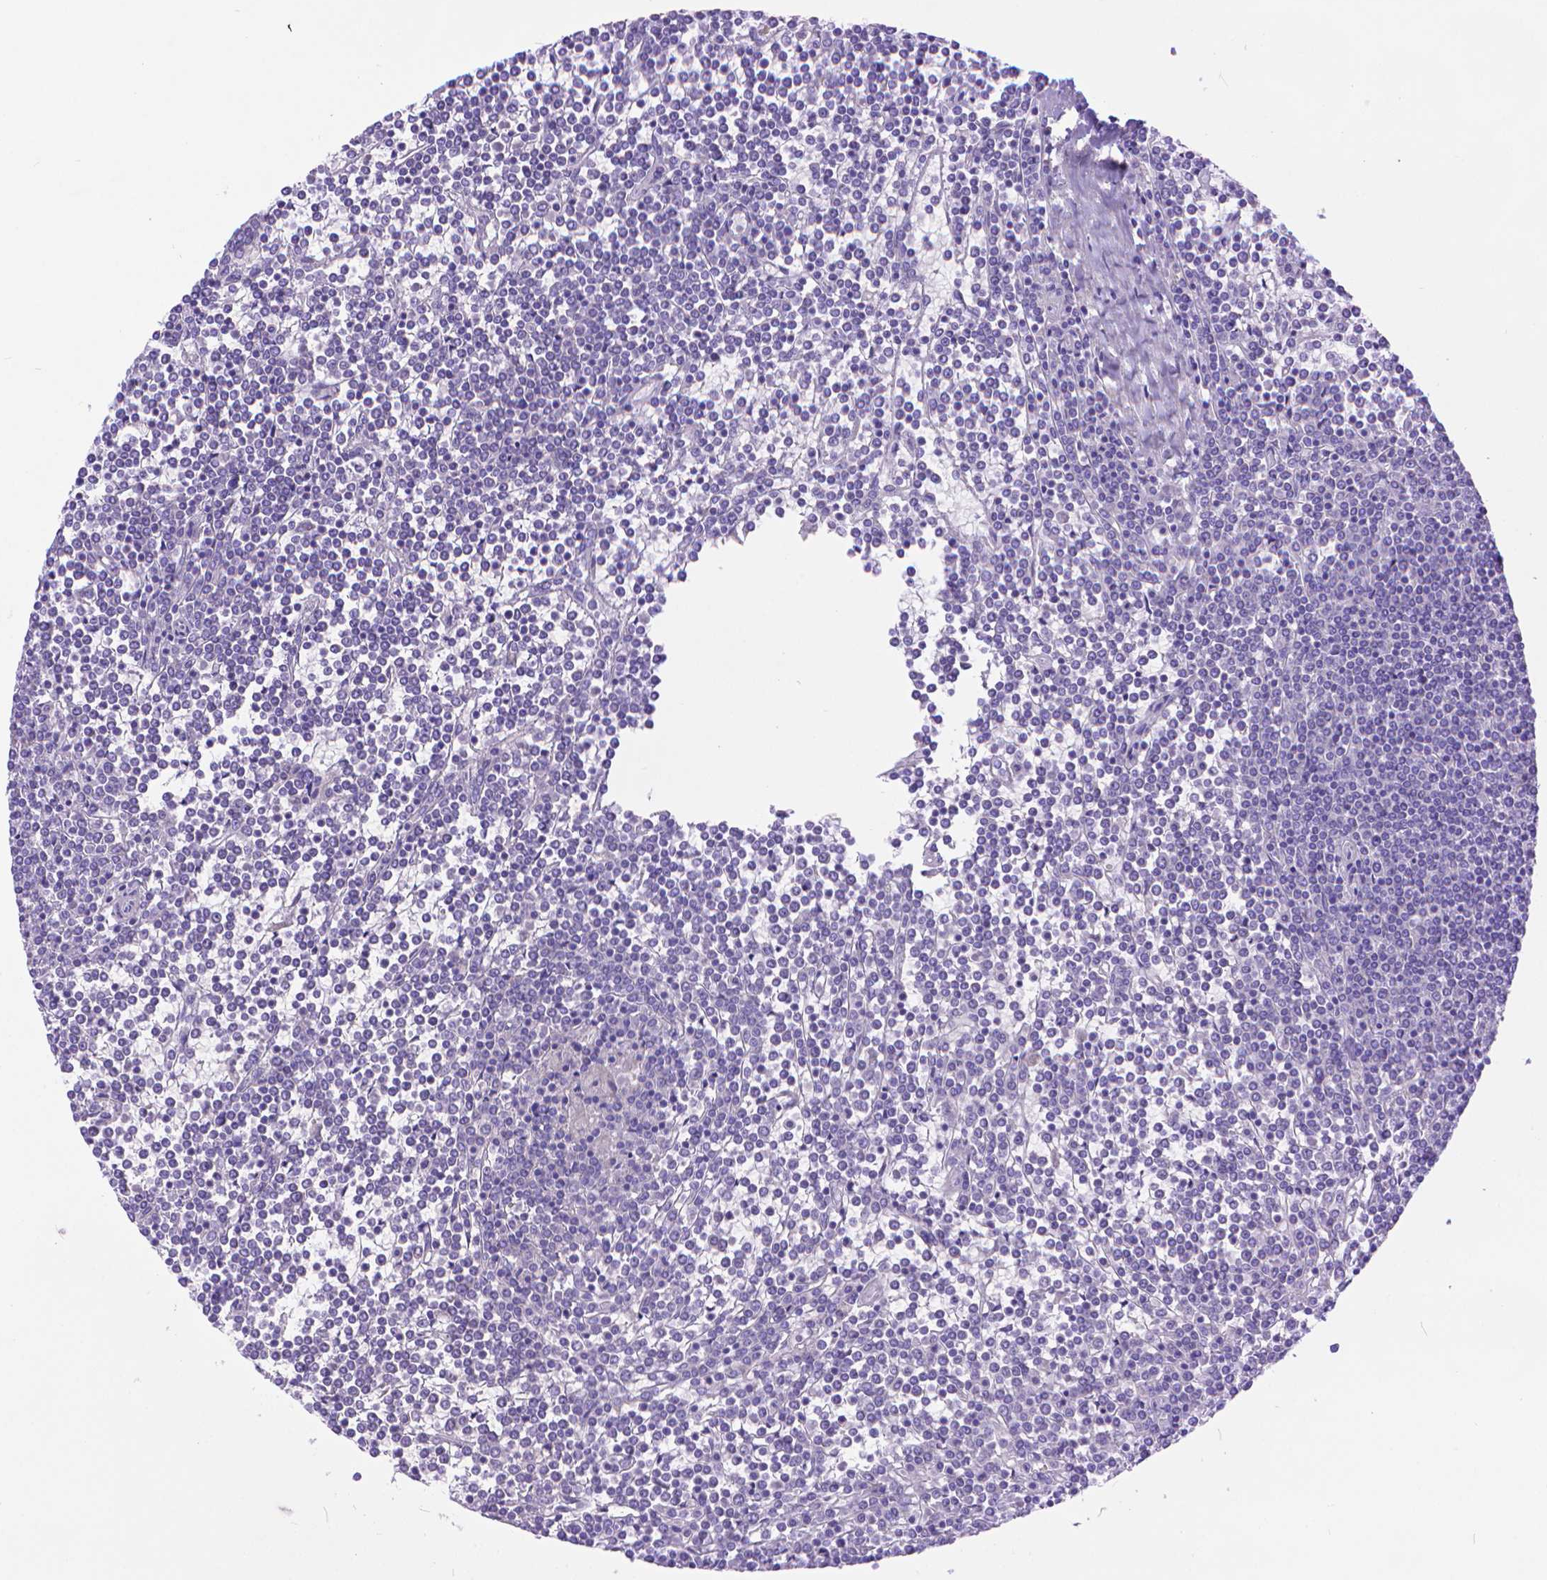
{"staining": {"intensity": "negative", "quantity": "none", "location": "none"}, "tissue": "lymphoma", "cell_type": "Tumor cells", "image_type": "cancer", "snomed": [{"axis": "morphology", "description": "Malignant lymphoma, non-Hodgkin's type, Low grade"}, {"axis": "topography", "description": "Spleen"}], "caption": "DAB immunohistochemical staining of human malignant lymphoma, non-Hodgkin's type (low-grade) displays no significant staining in tumor cells.", "gene": "DHRS2", "patient": {"sex": "female", "age": 19}}